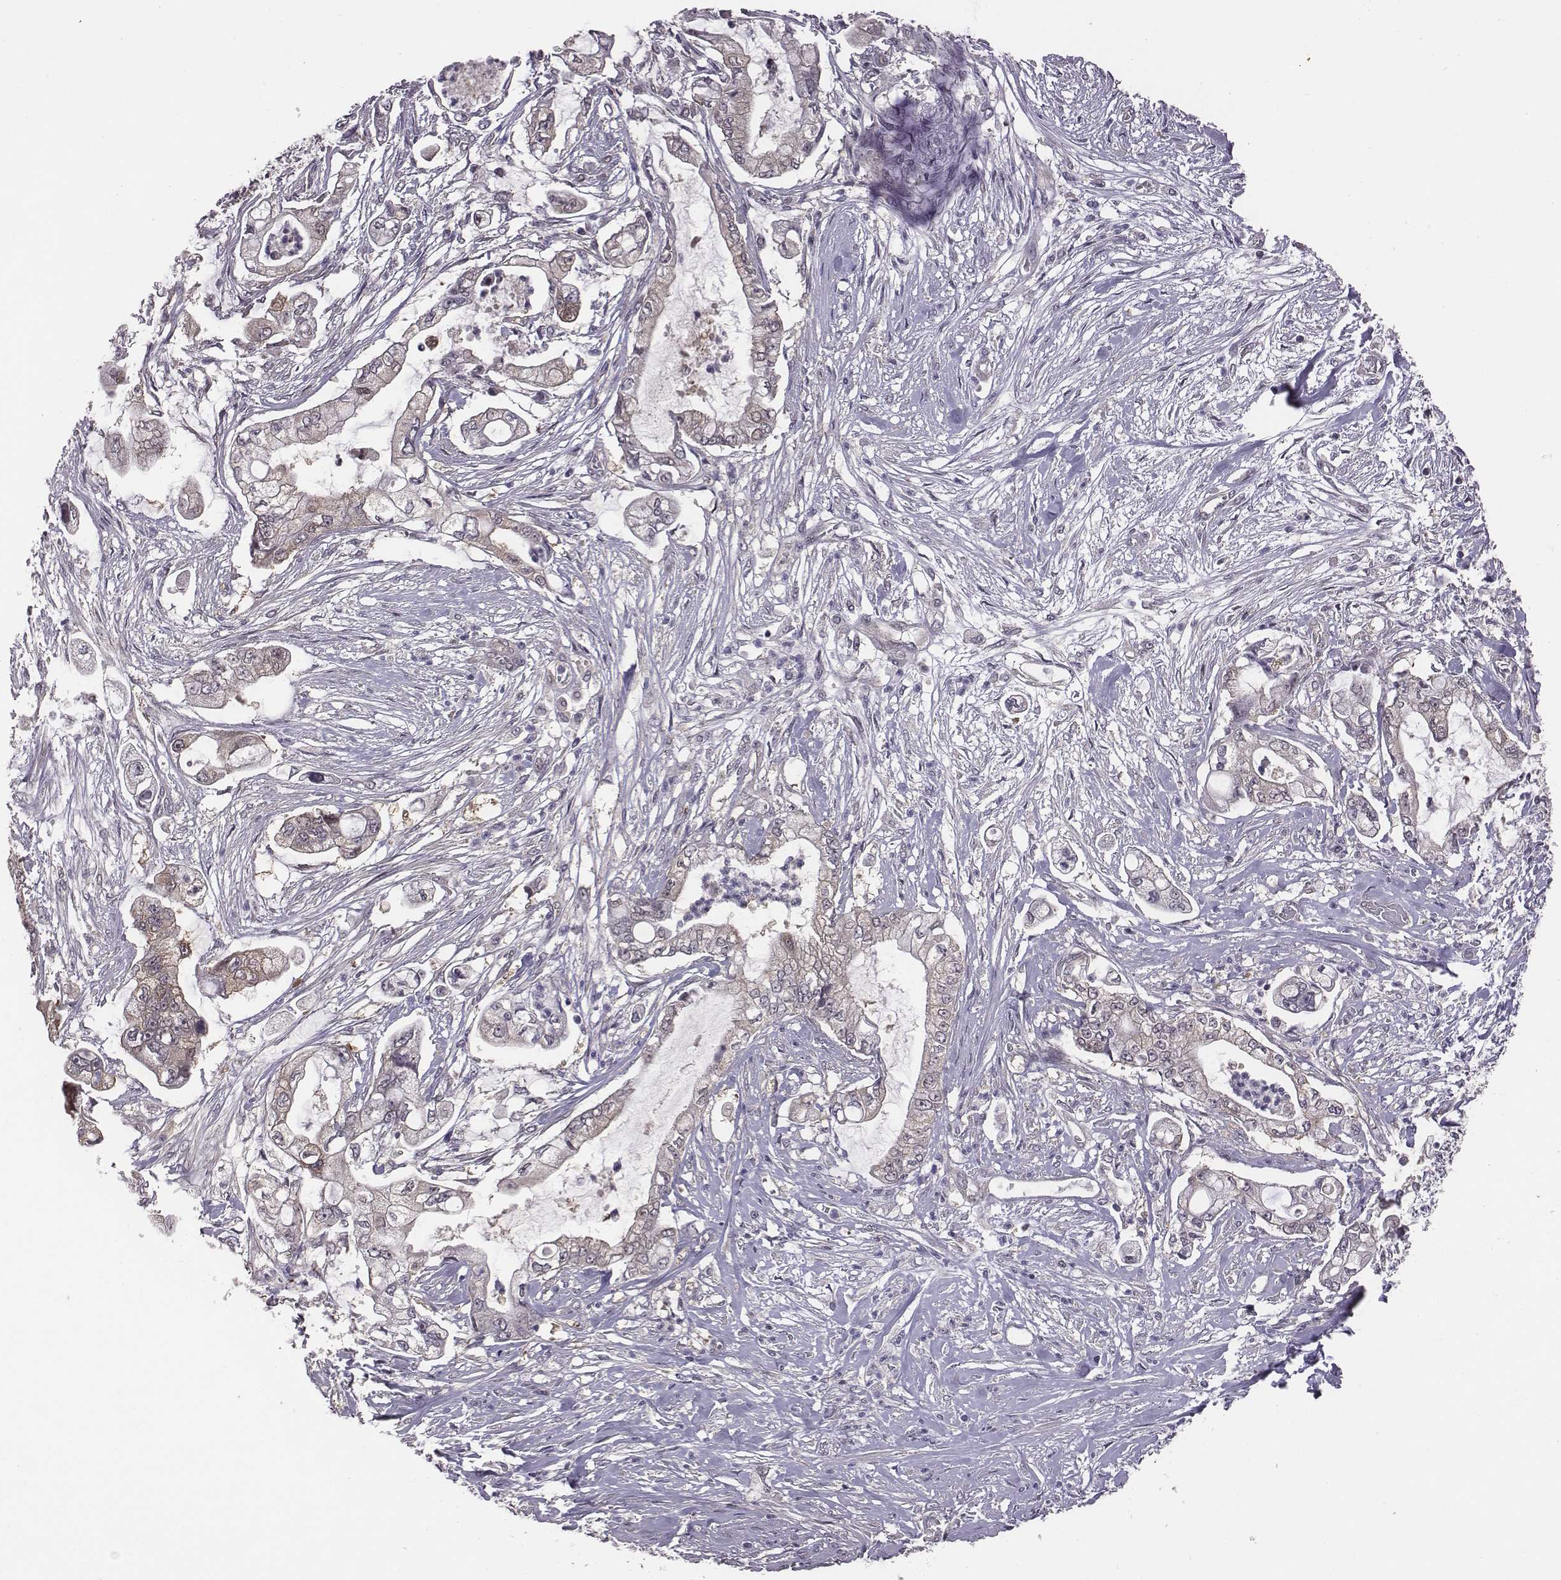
{"staining": {"intensity": "negative", "quantity": "none", "location": "none"}, "tissue": "pancreatic cancer", "cell_type": "Tumor cells", "image_type": "cancer", "snomed": [{"axis": "morphology", "description": "Adenocarcinoma, NOS"}, {"axis": "topography", "description": "Pancreas"}], "caption": "Micrograph shows no significant protein expression in tumor cells of adenocarcinoma (pancreatic).", "gene": "SMURF2", "patient": {"sex": "female", "age": 69}}